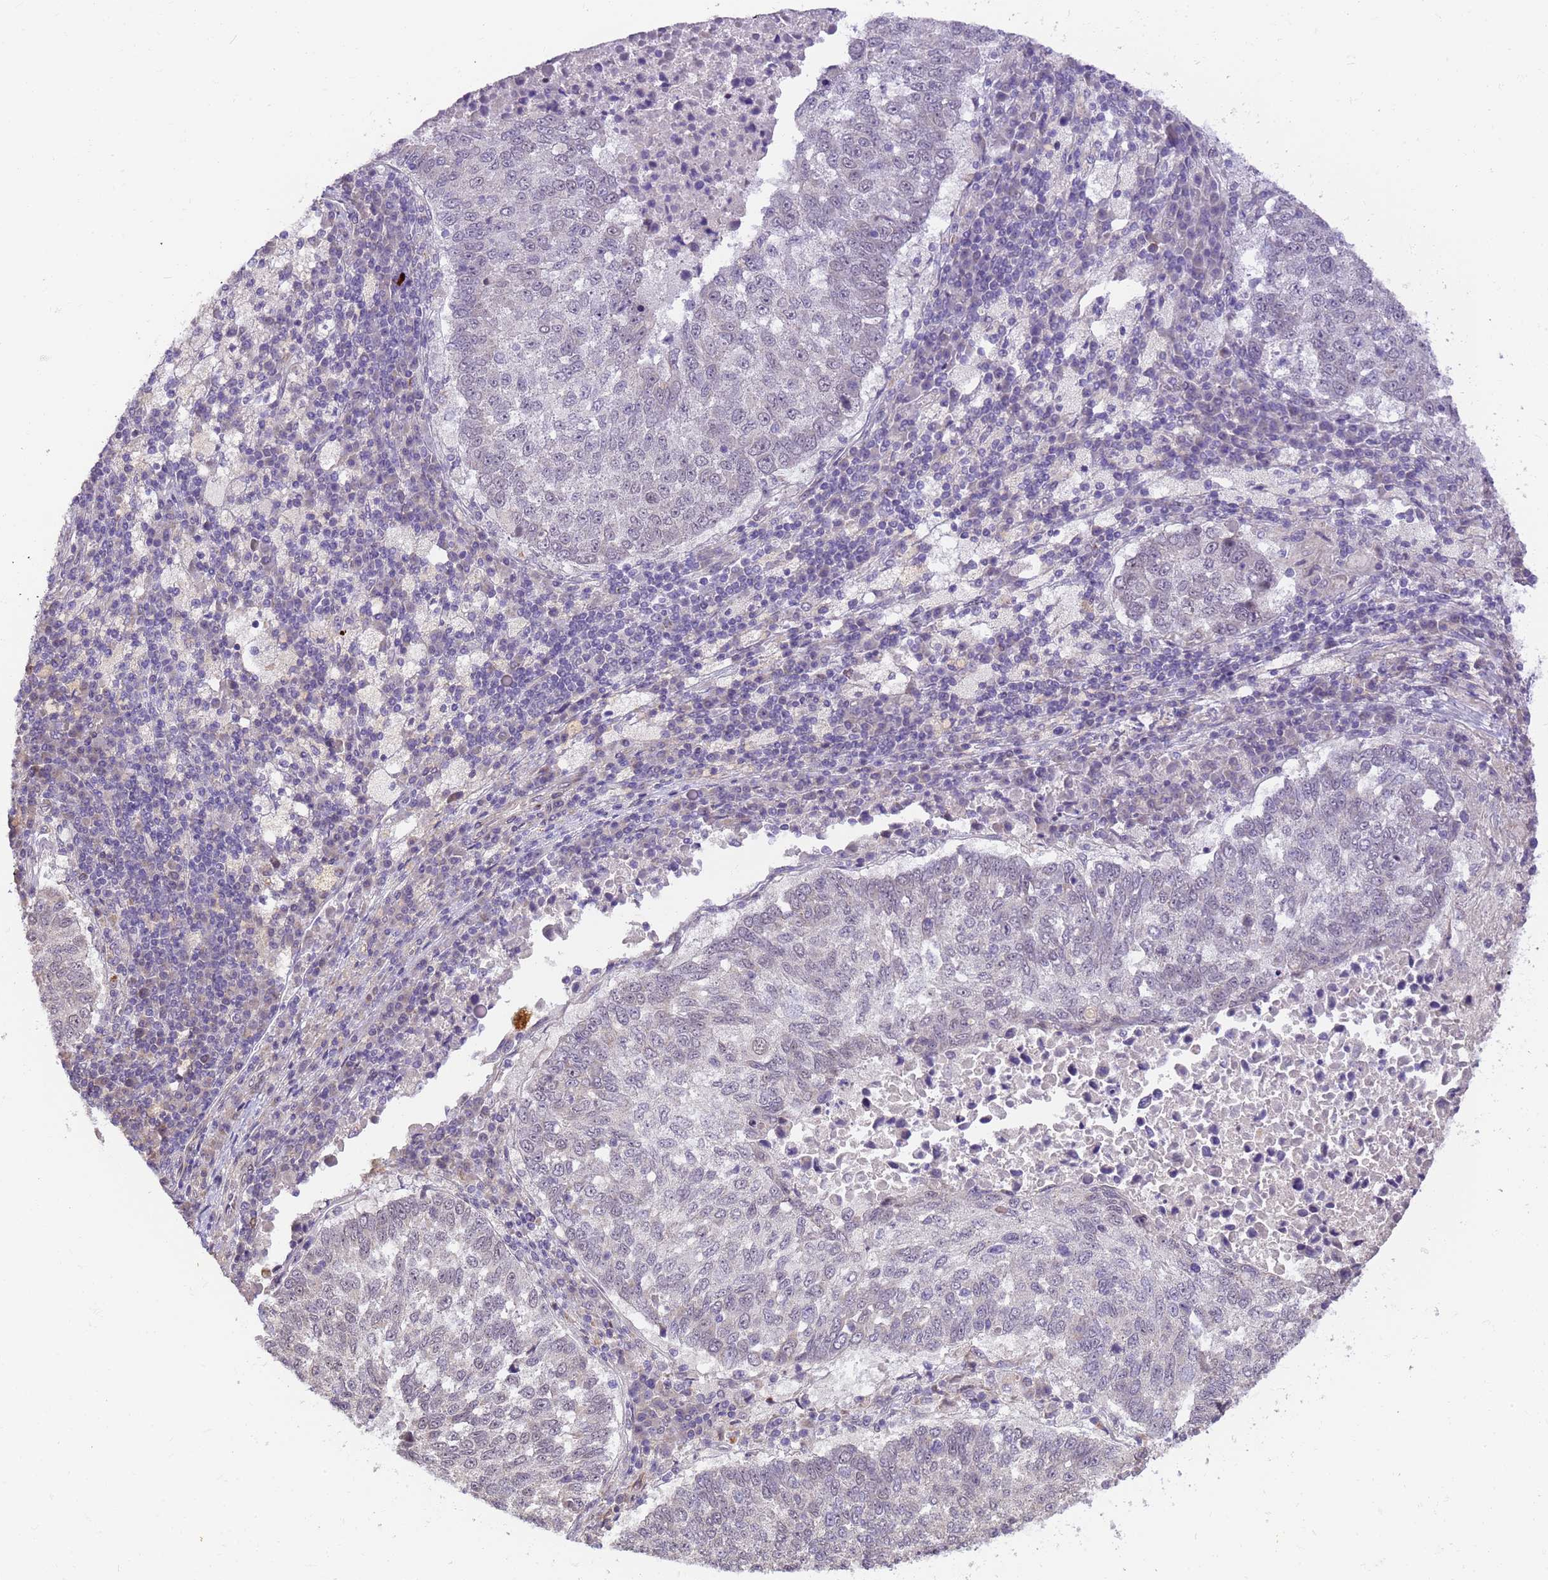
{"staining": {"intensity": "negative", "quantity": "none", "location": "none"}, "tissue": "lung cancer", "cell_type": "Tumor cells", "image_type": "cancer", "snomed": [{"axis": "morphology", "description": "Squamous cell carcinoma, NOS"}, {"axis": "topography", "description": "Lung"}], "caption": "DAB immunohistochemical staining of lung squamous cell carcinoma reveals no significant expression in tumor cells.", "gene": "RAPGEF3", "patient": {"sex": "male", "age": 73}}